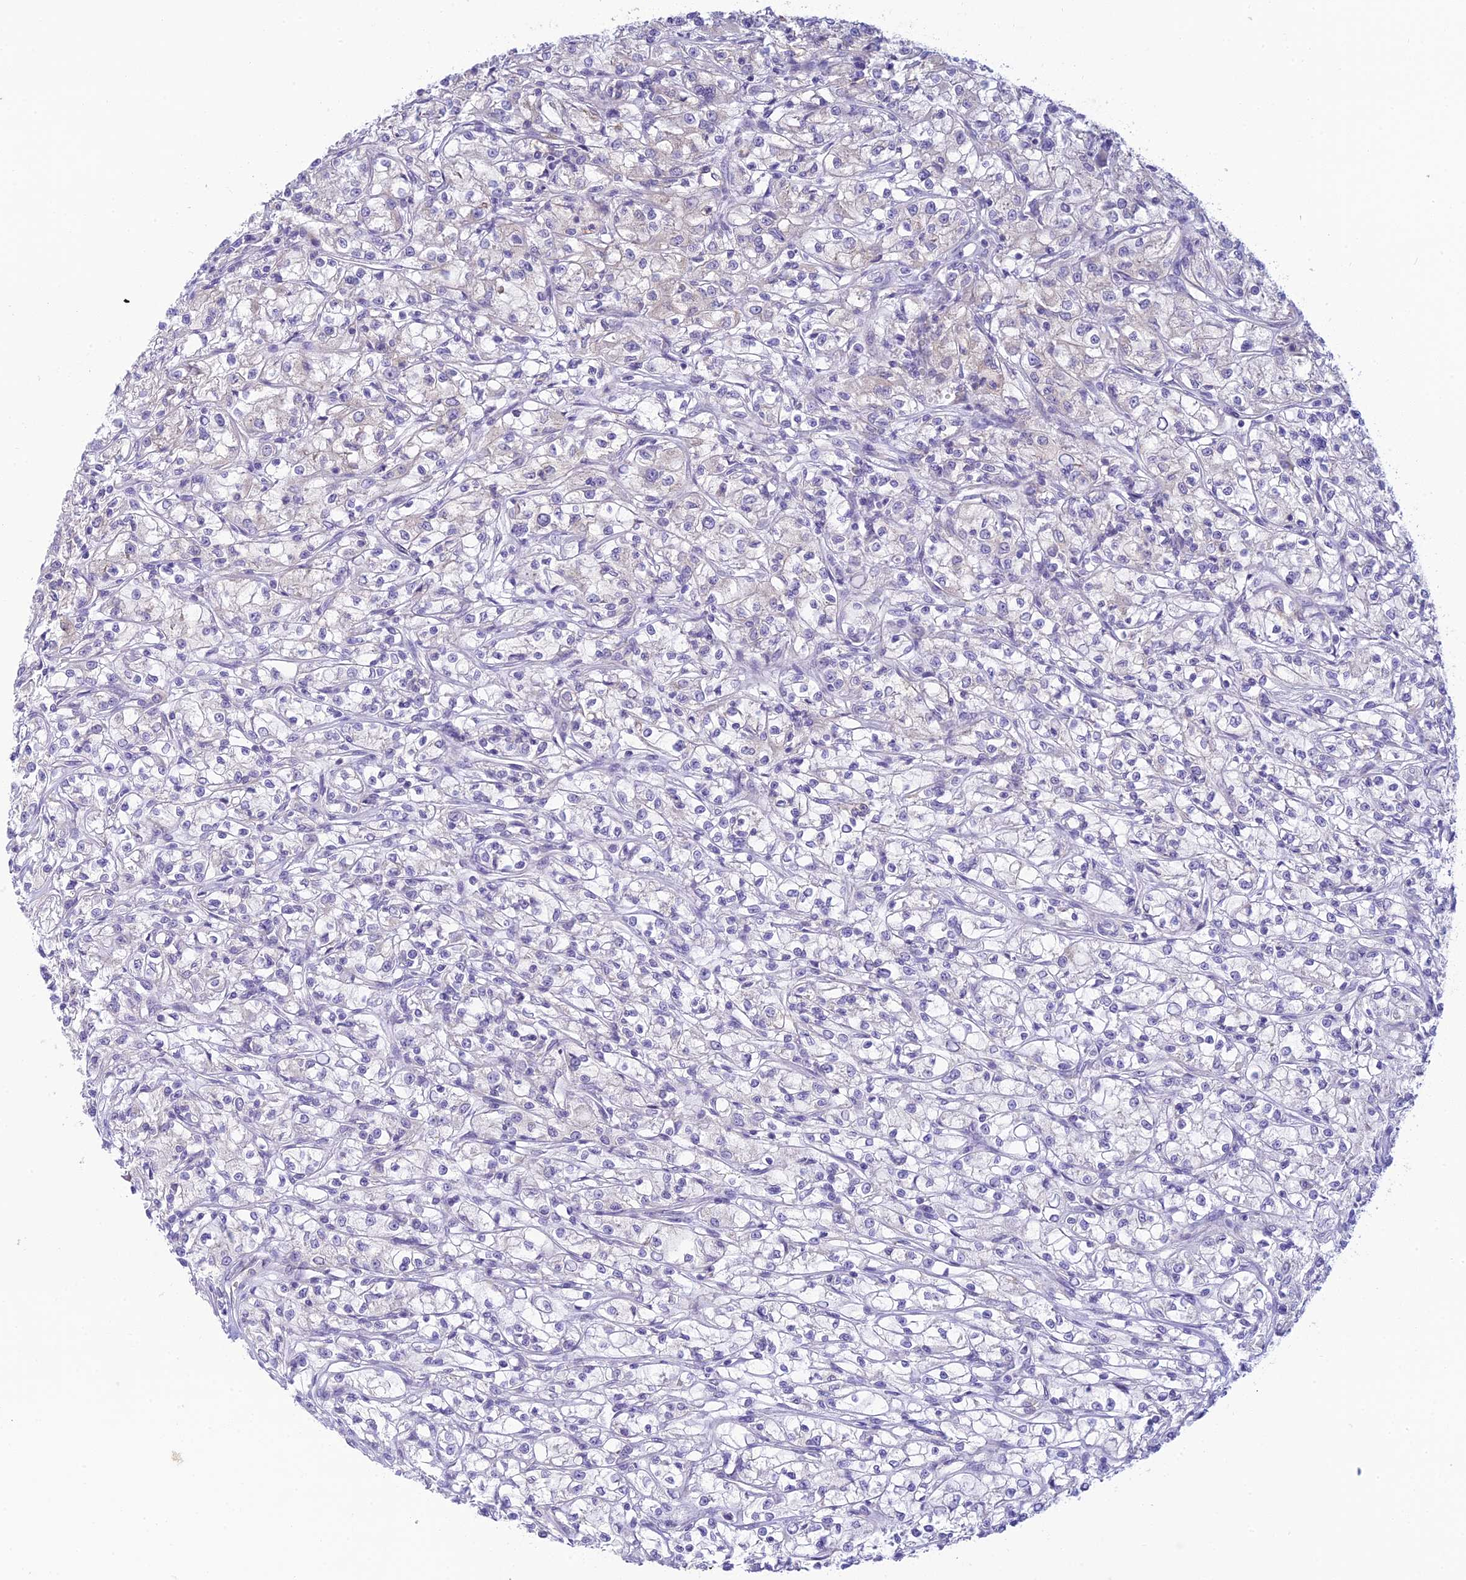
{"staining": {"intensity": "negative", "quantity": "none", "location": "none"}, "tissue": "renal cancer", "cell_type": "Tumor cells", "image_type": "cancer", "snomed": [{"axis": "morphology", "description": "Adenocarcinoma, NOS"}, {"axis": "topography", "description": "Kidney"}], "caption": "This is an immunohistochemistry histopathology image of adenocarcinoma (renal). There is no staining in tumor cells.", "gene": "SKIC8", "patient": {"sex": "female", "age": 59}}